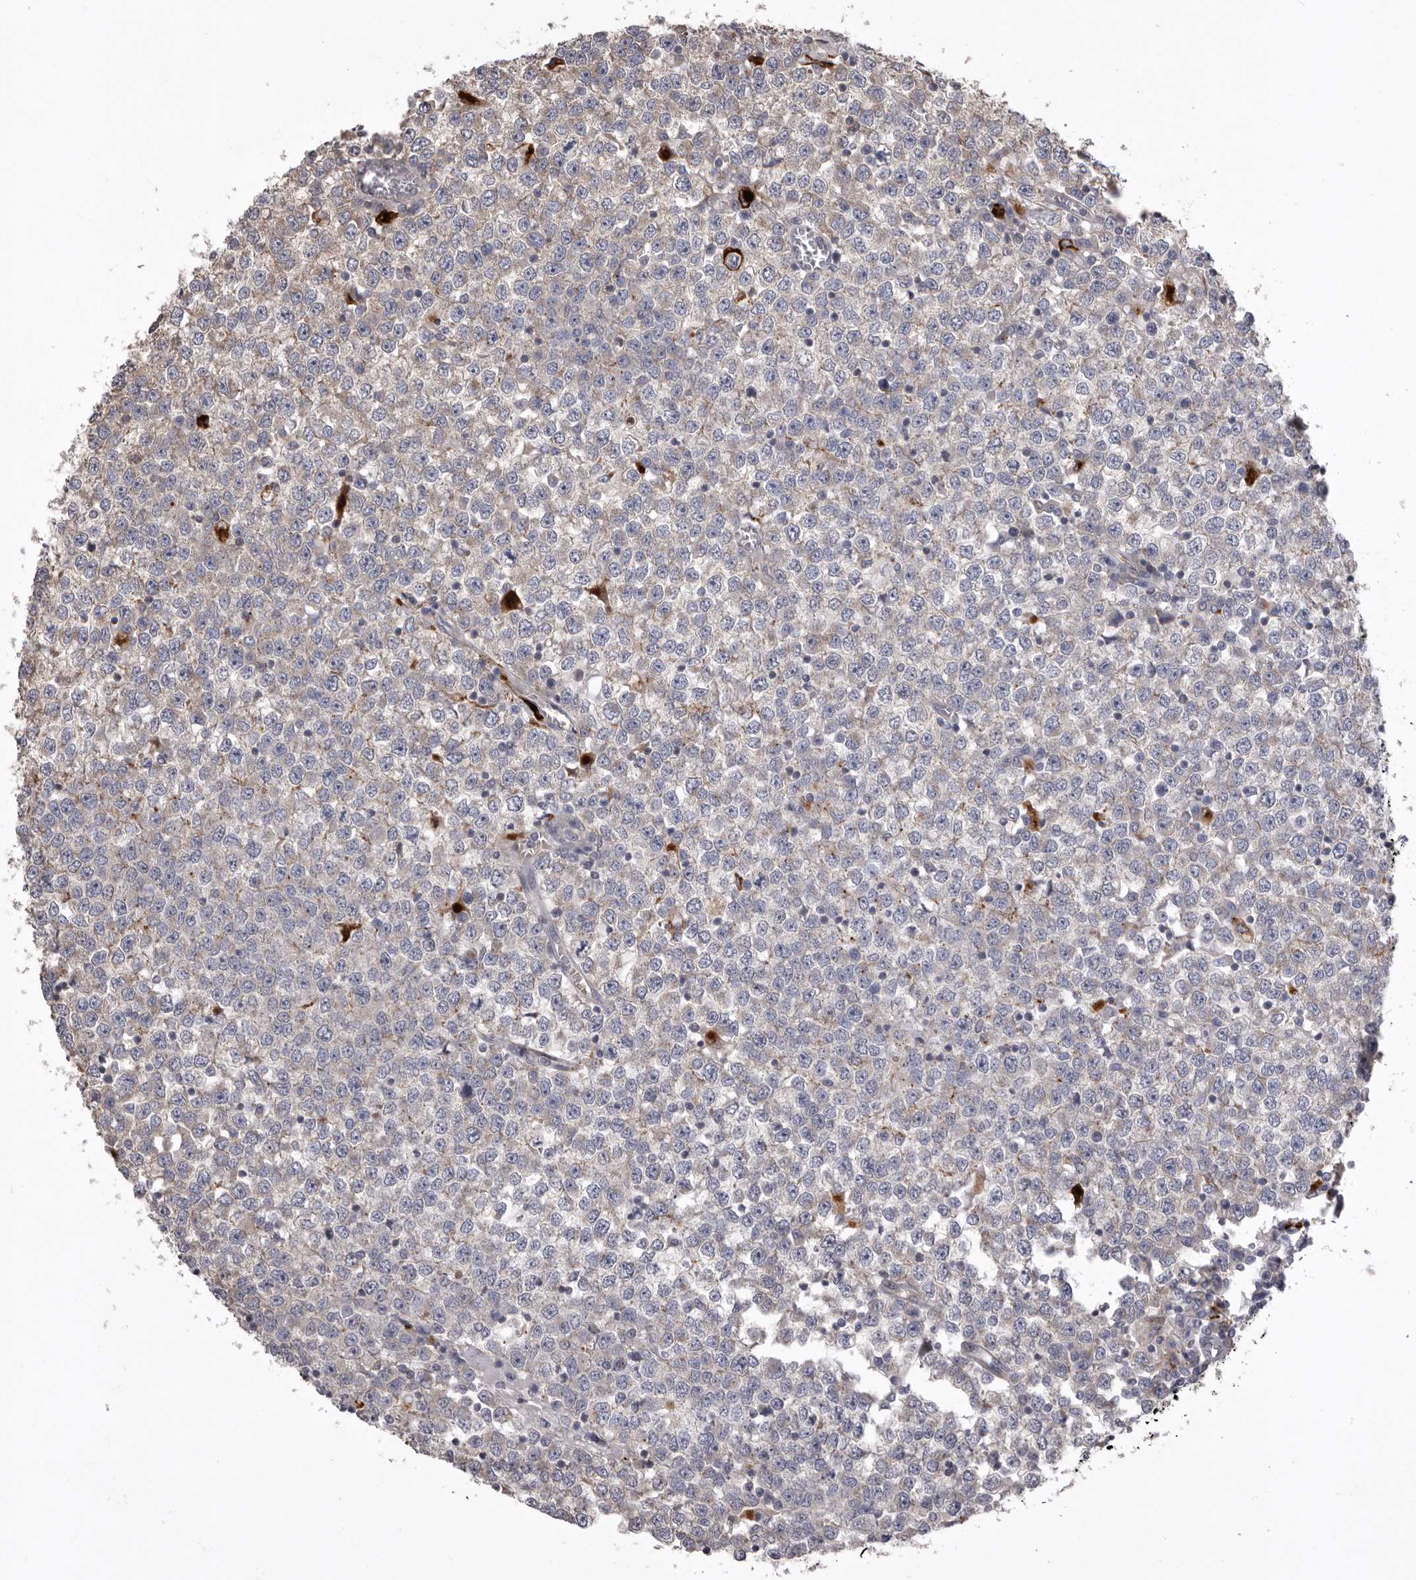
{"staining": {"intensity": "weak", "quantity": "25%-75%", "location": "cytoplasmic/membranous"}, "tissue": "testis cancer", "cell_type": "Tumor cells", "image_type": "cancer", "snomed": [{"axis": "morphology", "description": "Seminoma, NOS"}, {"axis": "topography", "description": "Testis"}], "caption": "Human testis cancer (seminoma) stained for a protein (brown) shows weak cytoplasmic/membranous positive staining in approximately 25%-75% of tumor cells.", "gene": "WDR47", "patient": {"sex": "male", "age": 65}}